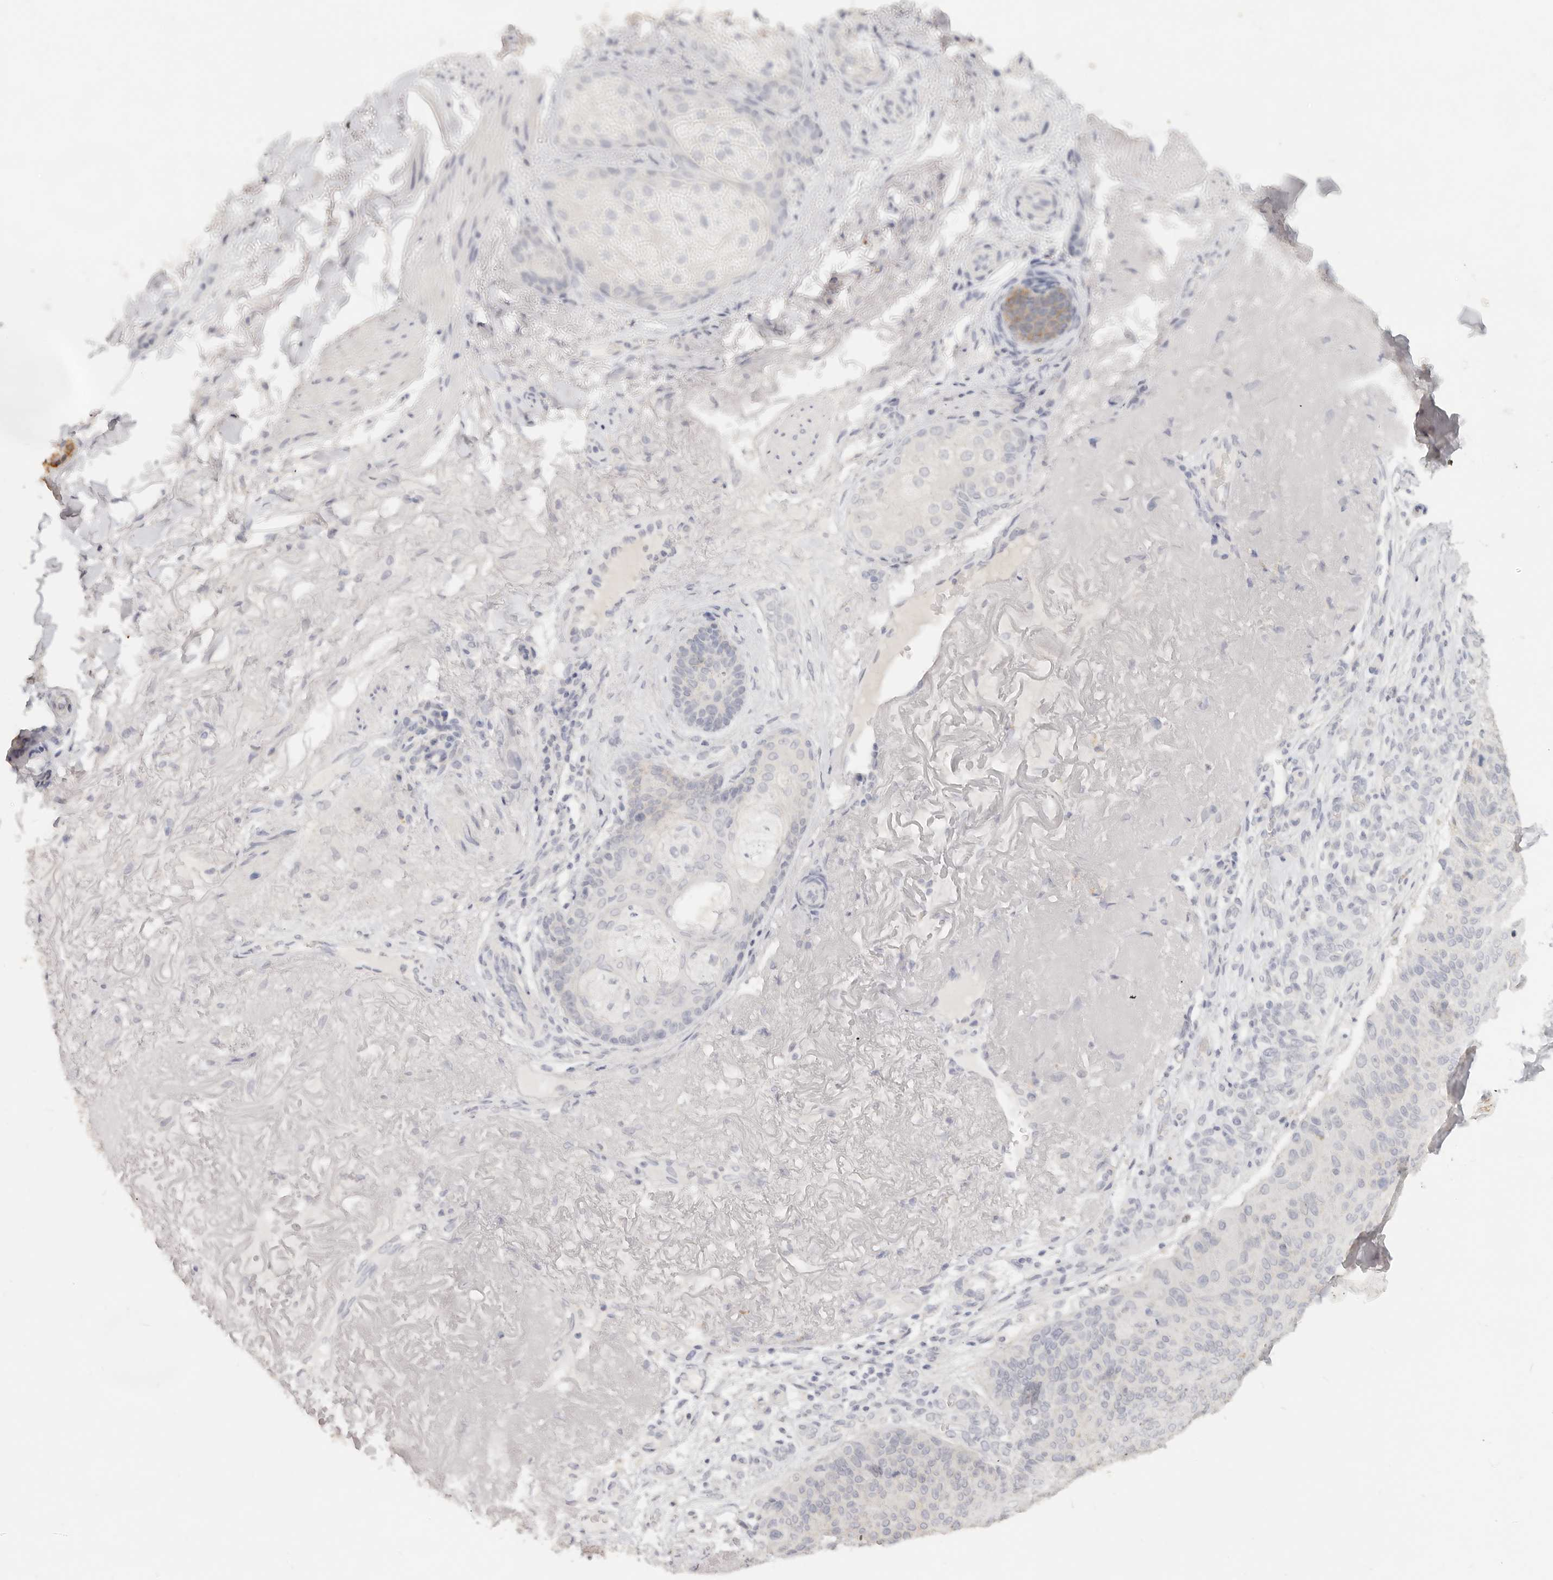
{"staining": {"intensity": "negative", "quantity": "none", "location": "none"}, "tissue": "skin cancer", "cell_type": "Tumor cells", "image_type": "cancer", "snomed": [{"axis": "morphology", "description": "Squamous cell carcinoma, NOS"}, {"axis": "topography", "description": "Skin"}], "caption": "This image is of skin cancer stained with immunohistochemistry to label a protein in brown with the nuclei are counter-stained blue. There is no expression in tumor cells.", "gene": "EPCAM", "patient": {"sex": "female", "age": 88}}